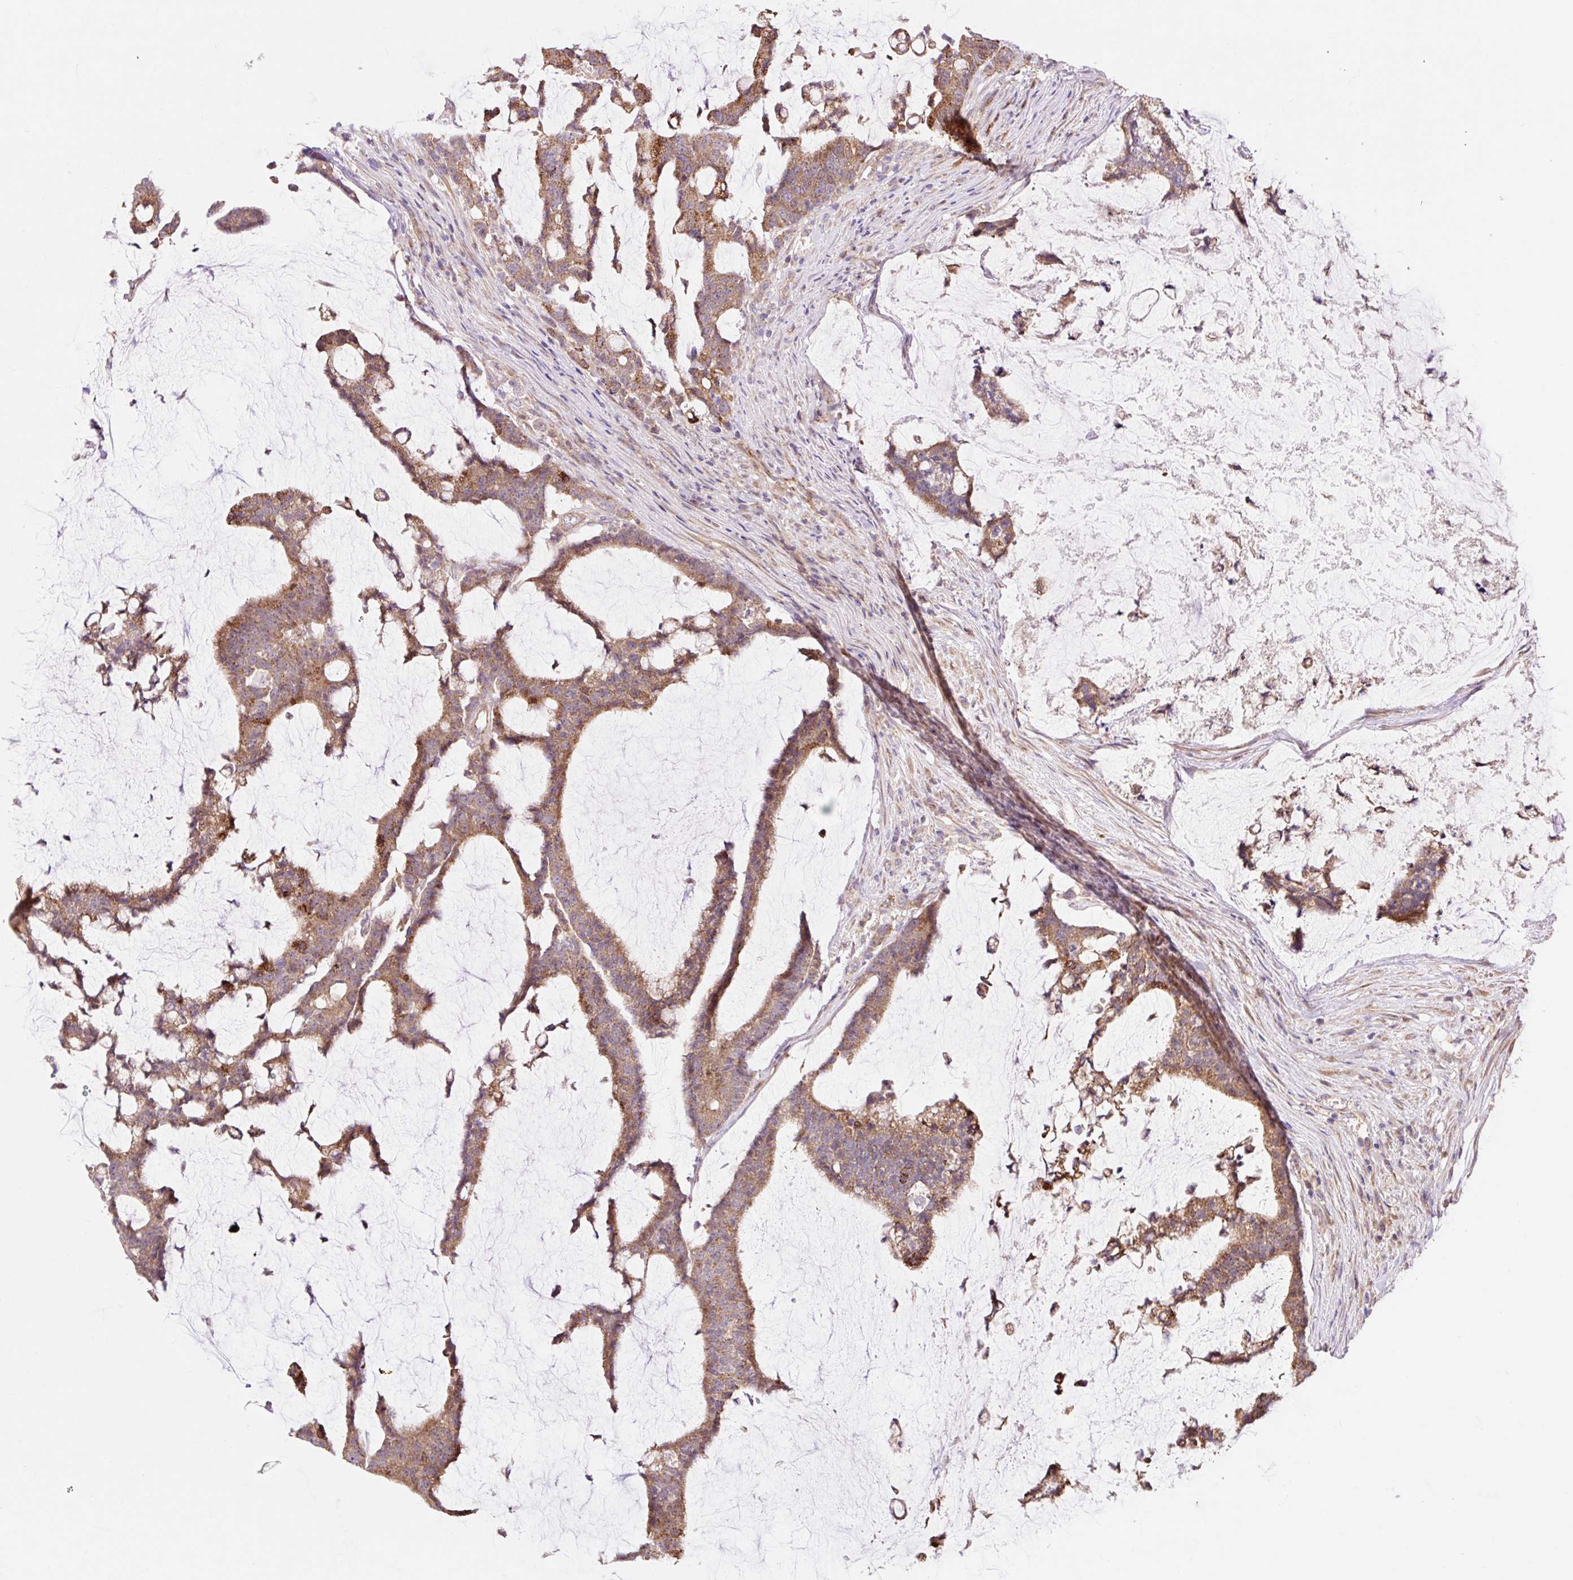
{"staining": {"intensity": "moderate", "quantity": ">75%", "location": "cytoplasmic/membranous"}, "tissue": "colorectal cancer", "cell_type": "Tumor cells", "image_type": "cancer", "snomed": [{"axis": "morphology", "description": "Adenocarcinoma, NOS"}, {"axis": "topography", "description": "Colon"}], "caption": "This micrograph displays IHC staining of colorectal adenocarcinoma, with medium moderate cytoplasmic/membranous staining in about >75% of tumor cells.", "gene": "TRIAP1", "patient": {"sex": "female", "age": 84}}